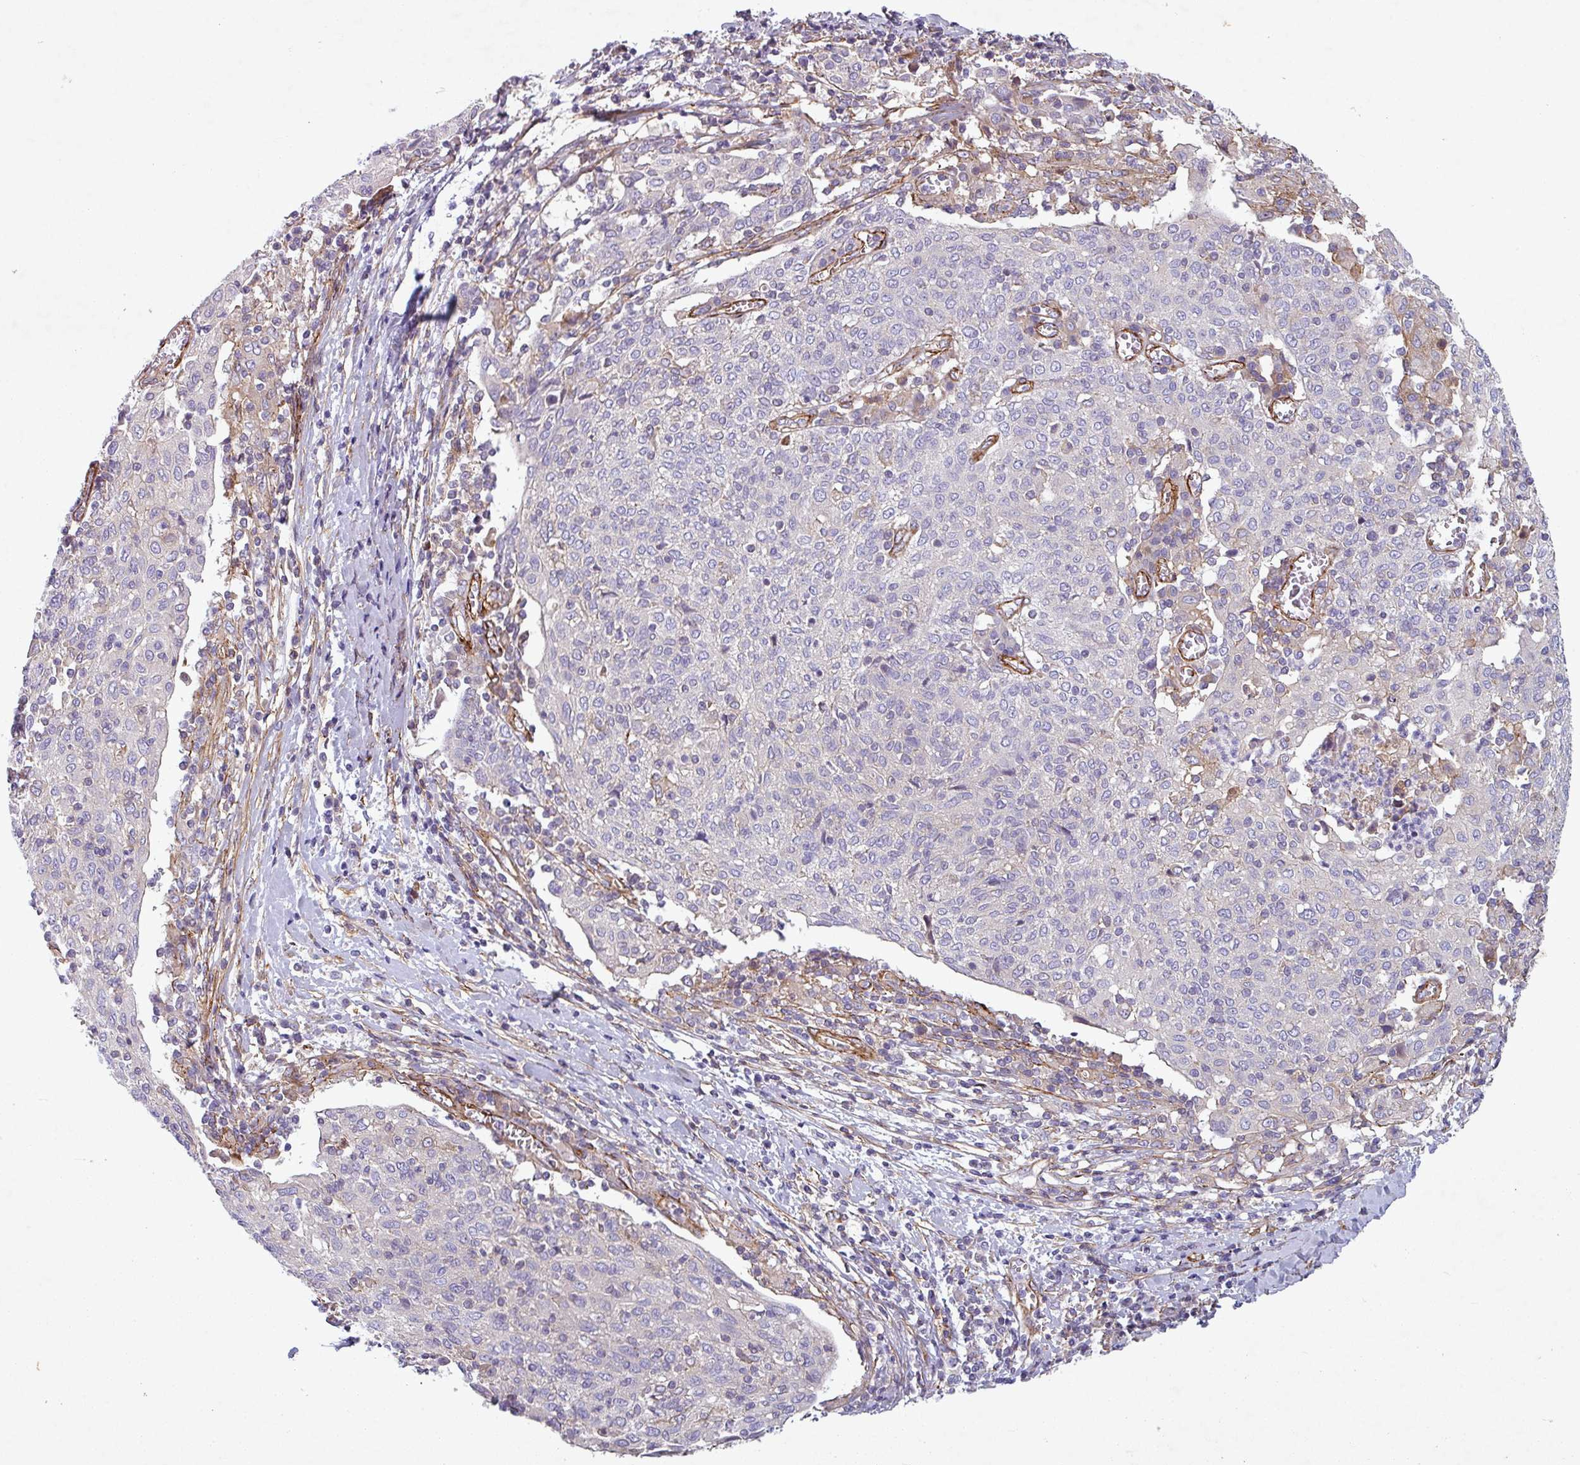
{"staining": {"intensity": "negative", "quantity": "none", "location": "none"}, "tissue": "cervical cancer", "cell_type": "Tumor cells", "image_type": "cancer", "snomed": [{"axis": "morphology", "description": "Squamous cell carcinoma, NOS"}, {"axis": "topography", "description": "Cervix"}], "caption": "Micrograph shows no protein staining in tumor cells of cervical cancer tissue.", "gene": "ATP2C2", "patient": {"sex": "female", "age": 52}}